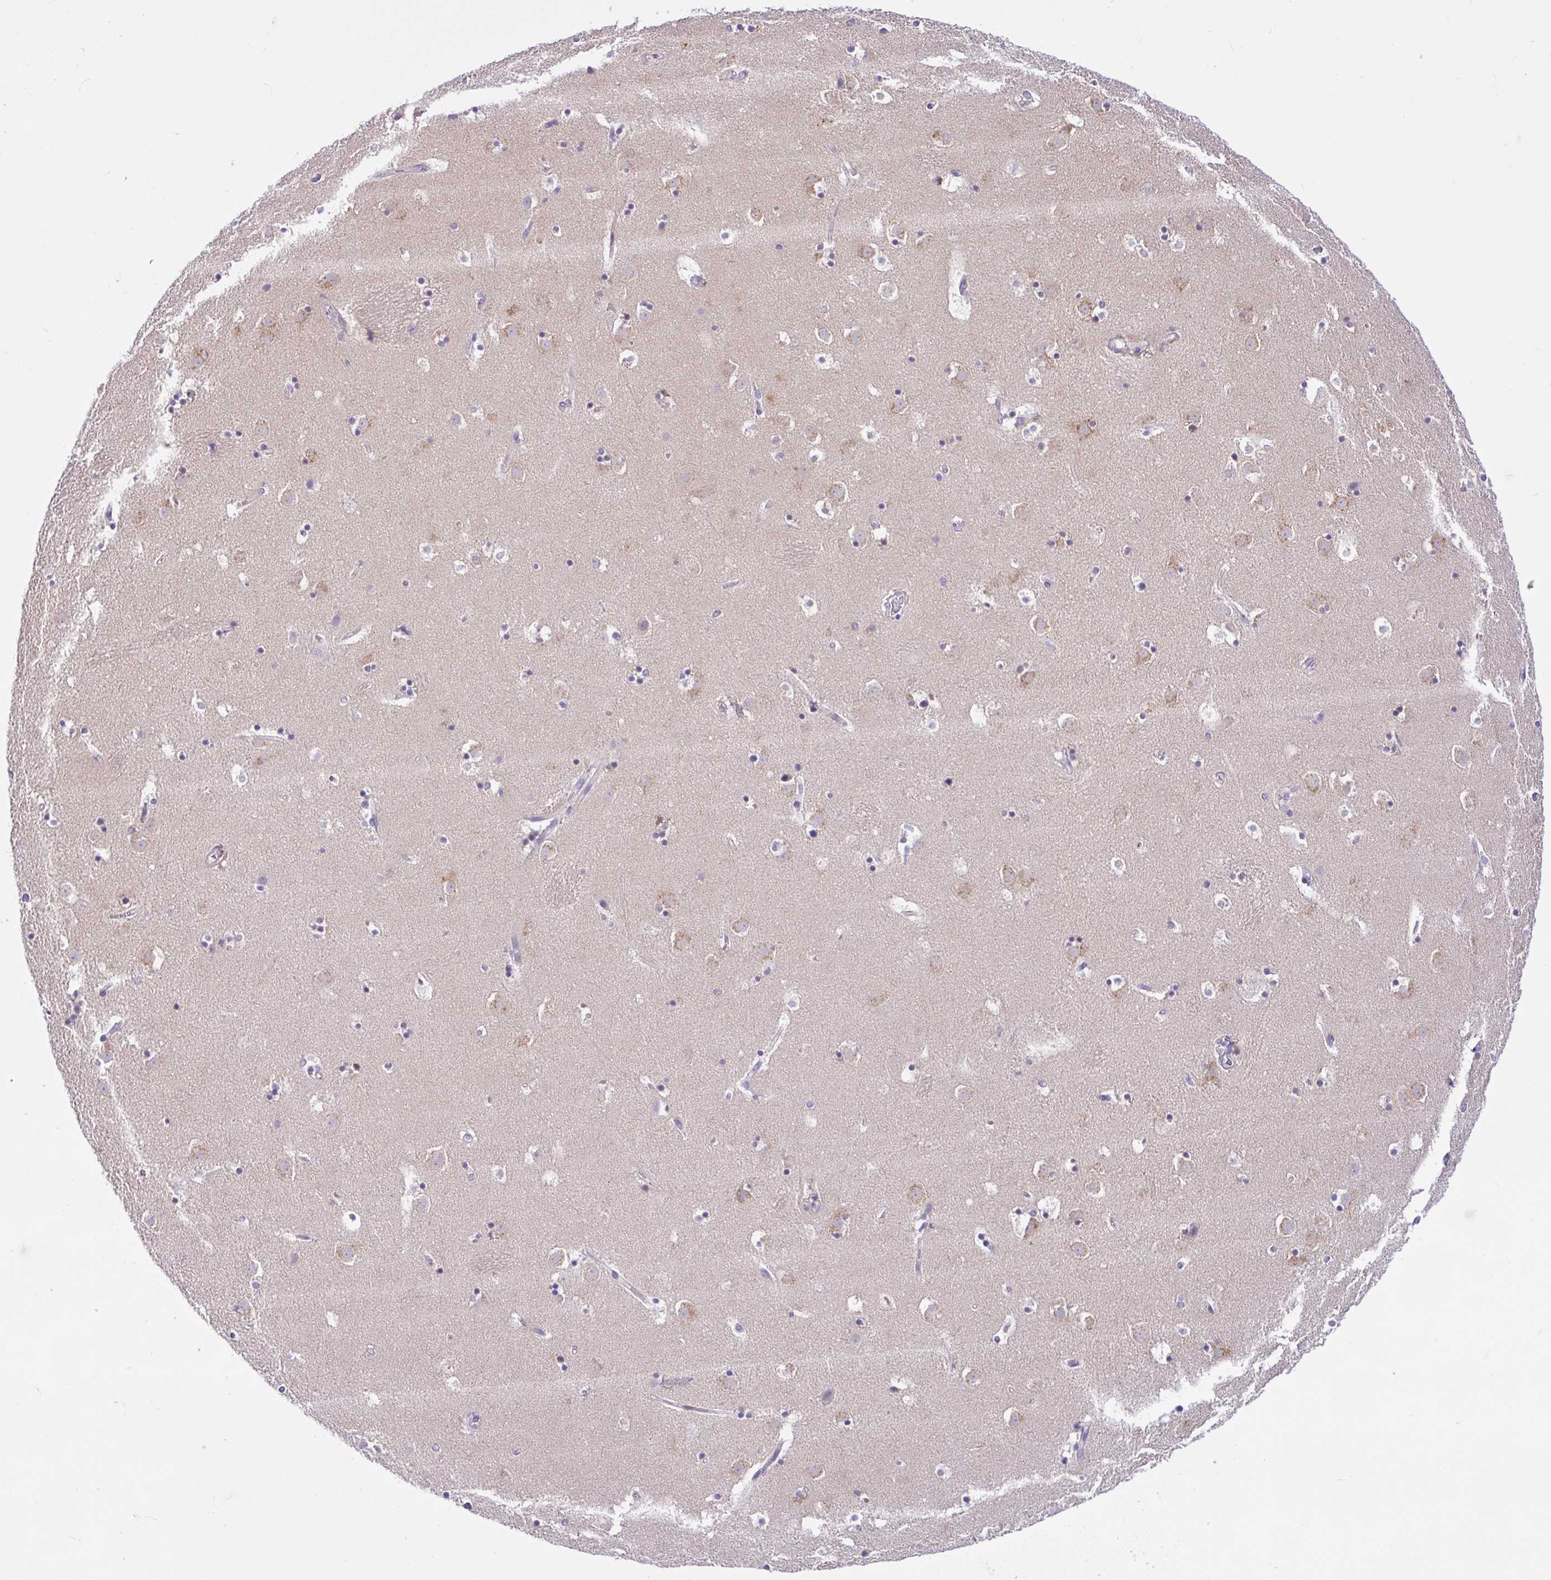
{"staining": {"intensity": "negative", "quantity": "none", "location": "none"}, "tissue": "caudate", "cell_type": "Glial cells", "image_type": "normal", "snomed": [{"axis": "morphology", "description": "Normal tissue, NOS"}, {"axis": "topography", "description": "Lateral ventricle wall"}], "caption": "Glial cells are negative for brown protein staining in normal caudate. (Stains: DAB (3,3'-diaminobenzidine) IHC with hematoxylin counter stain, Microscopy: brightfield microscopy at high magnification).", "gene": "ANO4", "patient": {"sex": "male", "age": 37}}